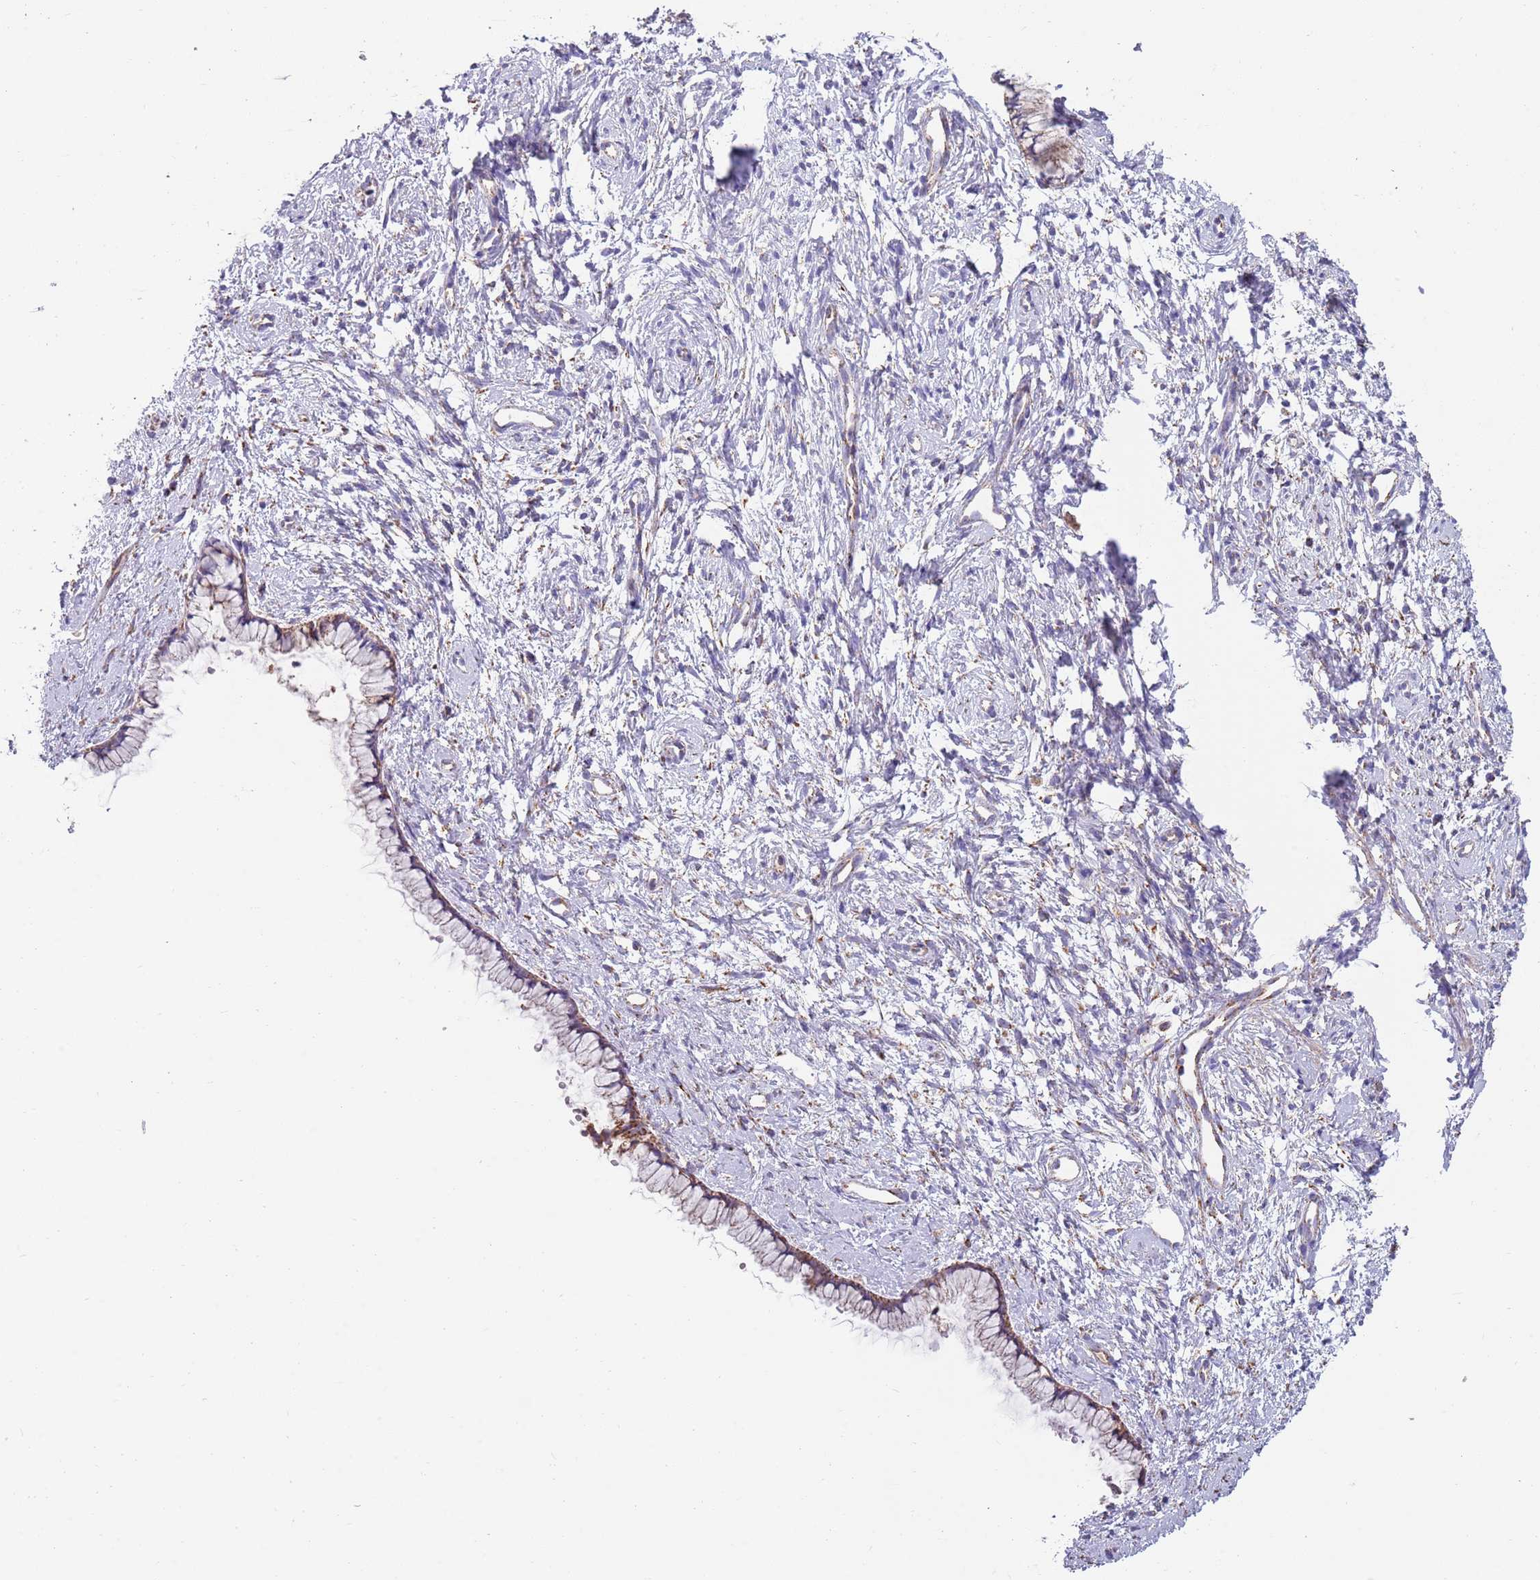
{"staining": {"intensity": "moderate", "quantity": ">75%", "location": "cytoplasmic/membranous"}, "tissue": "cervix", "cell_type": "Glandular cells", "image_type": "normal", "snomed": [{"axis": "morphology", "description": "Normal tissue, NOS"}, {"axis": "topography", "description": "Cervix"}], "caption": "Immunohistochemistry (IHC) micrograph of benign human cervix stained for a protein (brown), which exhibits medium levels of moderate cytoplasmic/membranous staining in about >75% of glandular cells.", "gene": "TTLL1", "patient": {"sex": "female", "age": 57}}